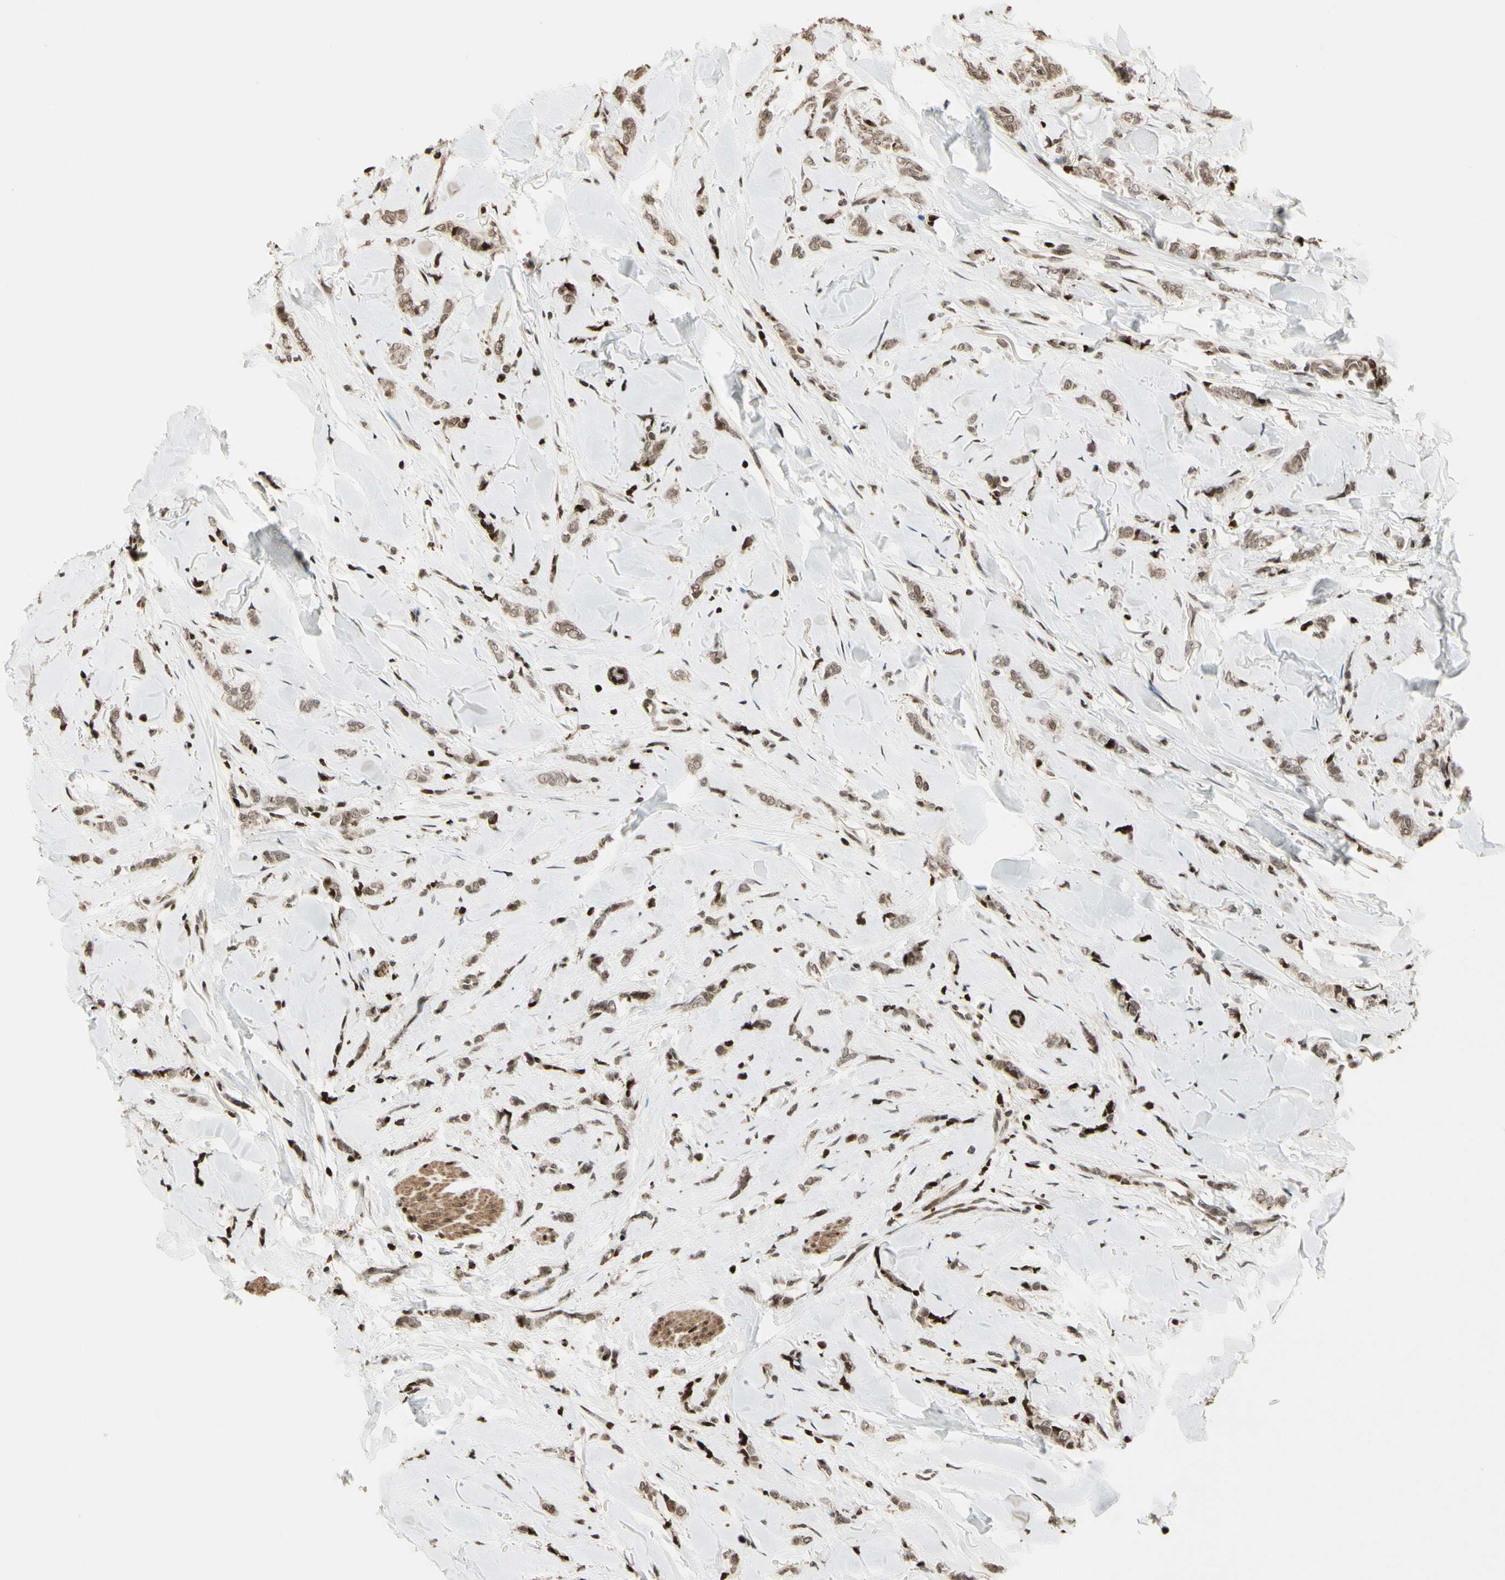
{"staining": {"intensity": "moderate", "quantity": ">75%", "location": "cytoplasmic/membranous,nuclear"}, "tissue": "breast cancer", "cell_type": "Tumor cells", "image_type": "cancer", "snomed": [{"axis": "morphology", "description": "Lobular carcinoma"}, {"axis": "topography", "description": "Skin"}, {"axis": "topography", "description": "Breast"}], "caption": "This is an image of immunohistochemistry staining of breast cancer, which shows moderate staining in the cytoplasmic/membranous and nuclear of tumor cells.", "gene": "TSHZ3", "patient": {"sex": "female", "age": 46}}